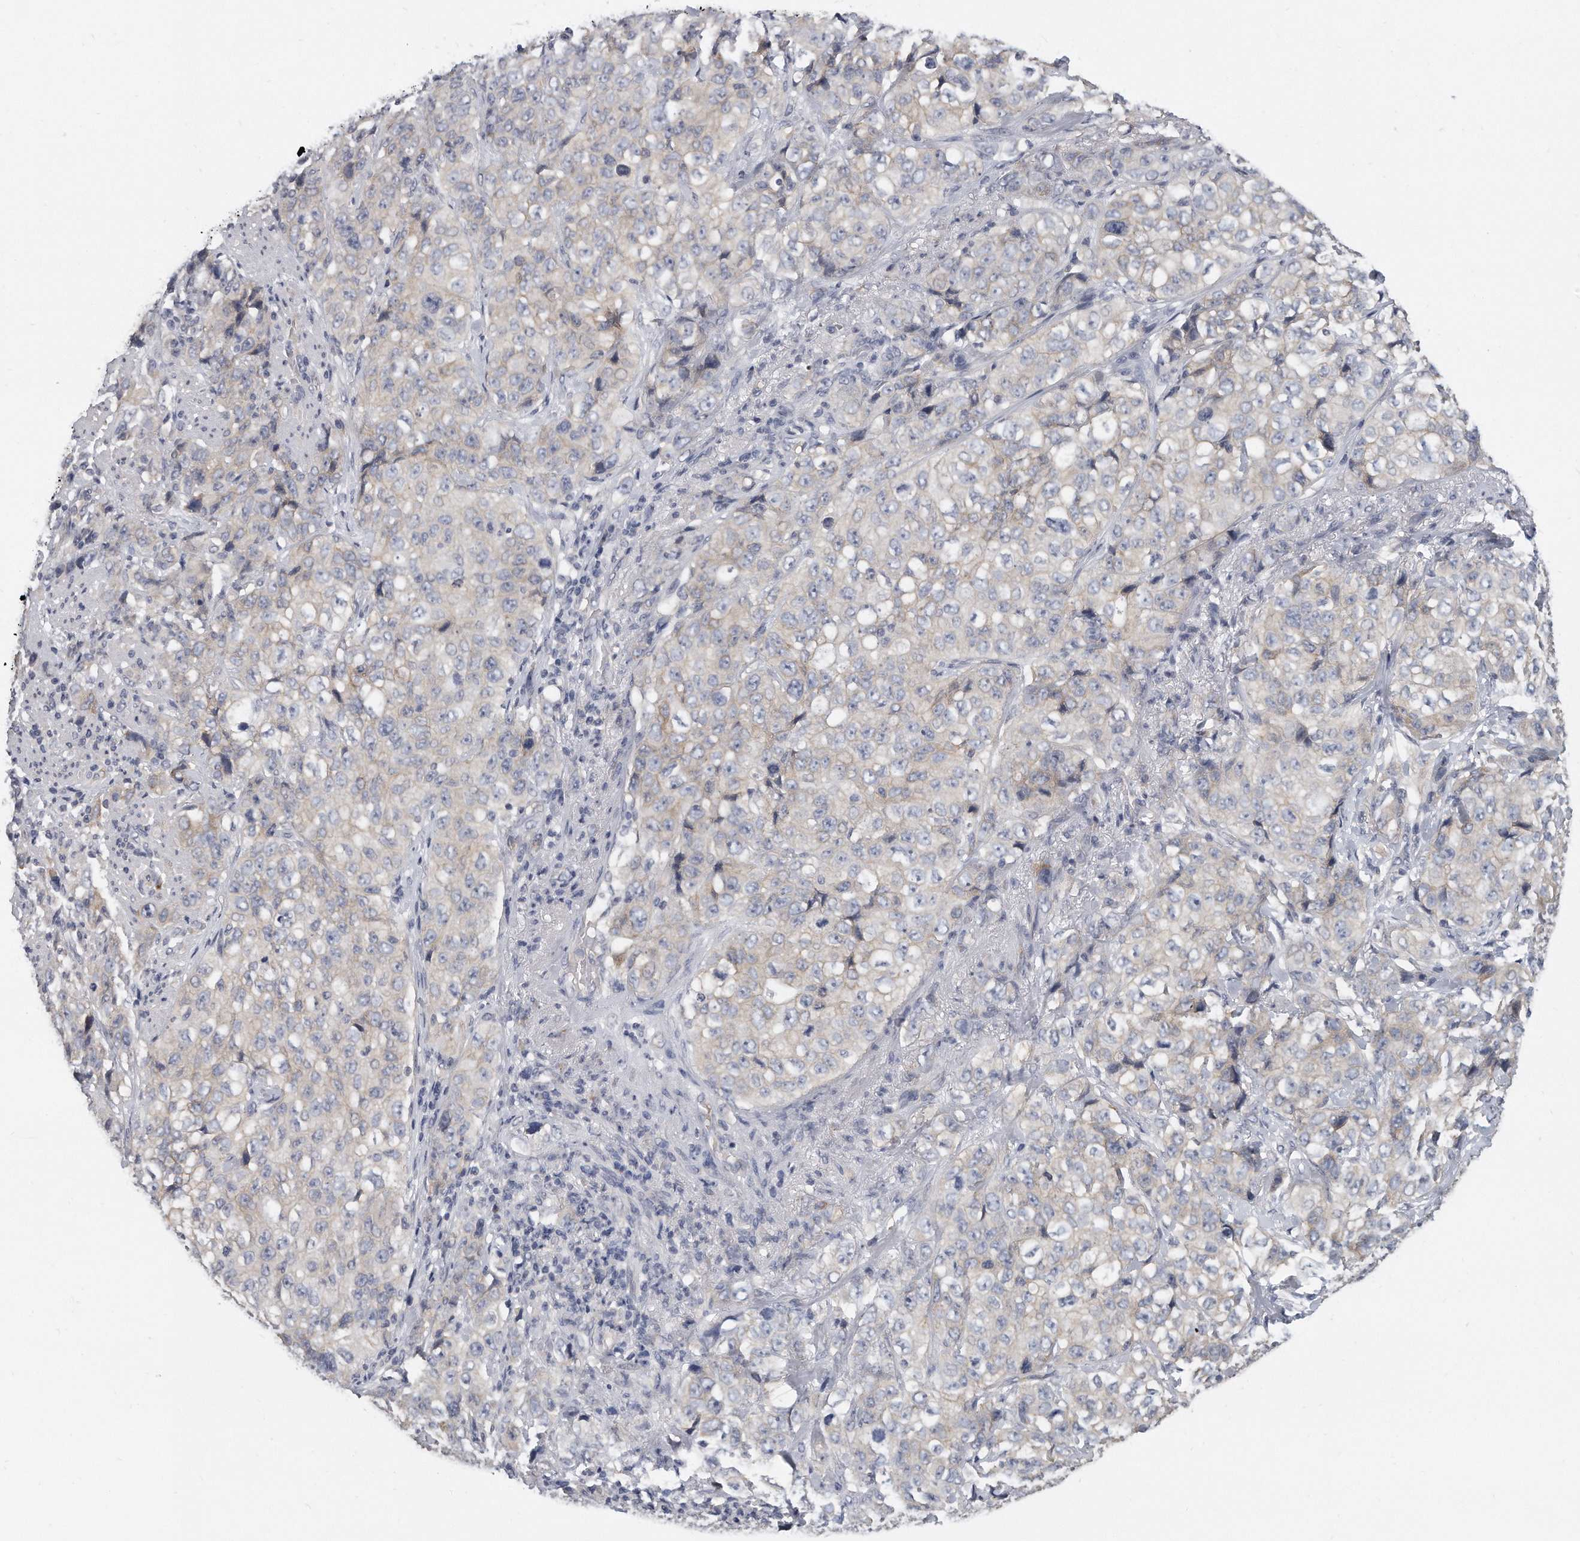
{"staining": {"intensity": "weak", "quantity": "<25%", "location": "cytoplasmic/membranous"}, "tissue": "stomach cancer", "cell_type": "Tumor cells", "image_type": "cancer", "snomed": [{"axis": "morphology", "description": "Adenocarcinoma, NOS"}, {"axis": "topography", "description": "Stomach"}], "caption": "Adenocarcinoma (stomach) was stained to show a protein in brown. There is no significant expression in tumor cells.", "gene": "PLEKHA6", "patient": {"sex": "male", "age": 48}}